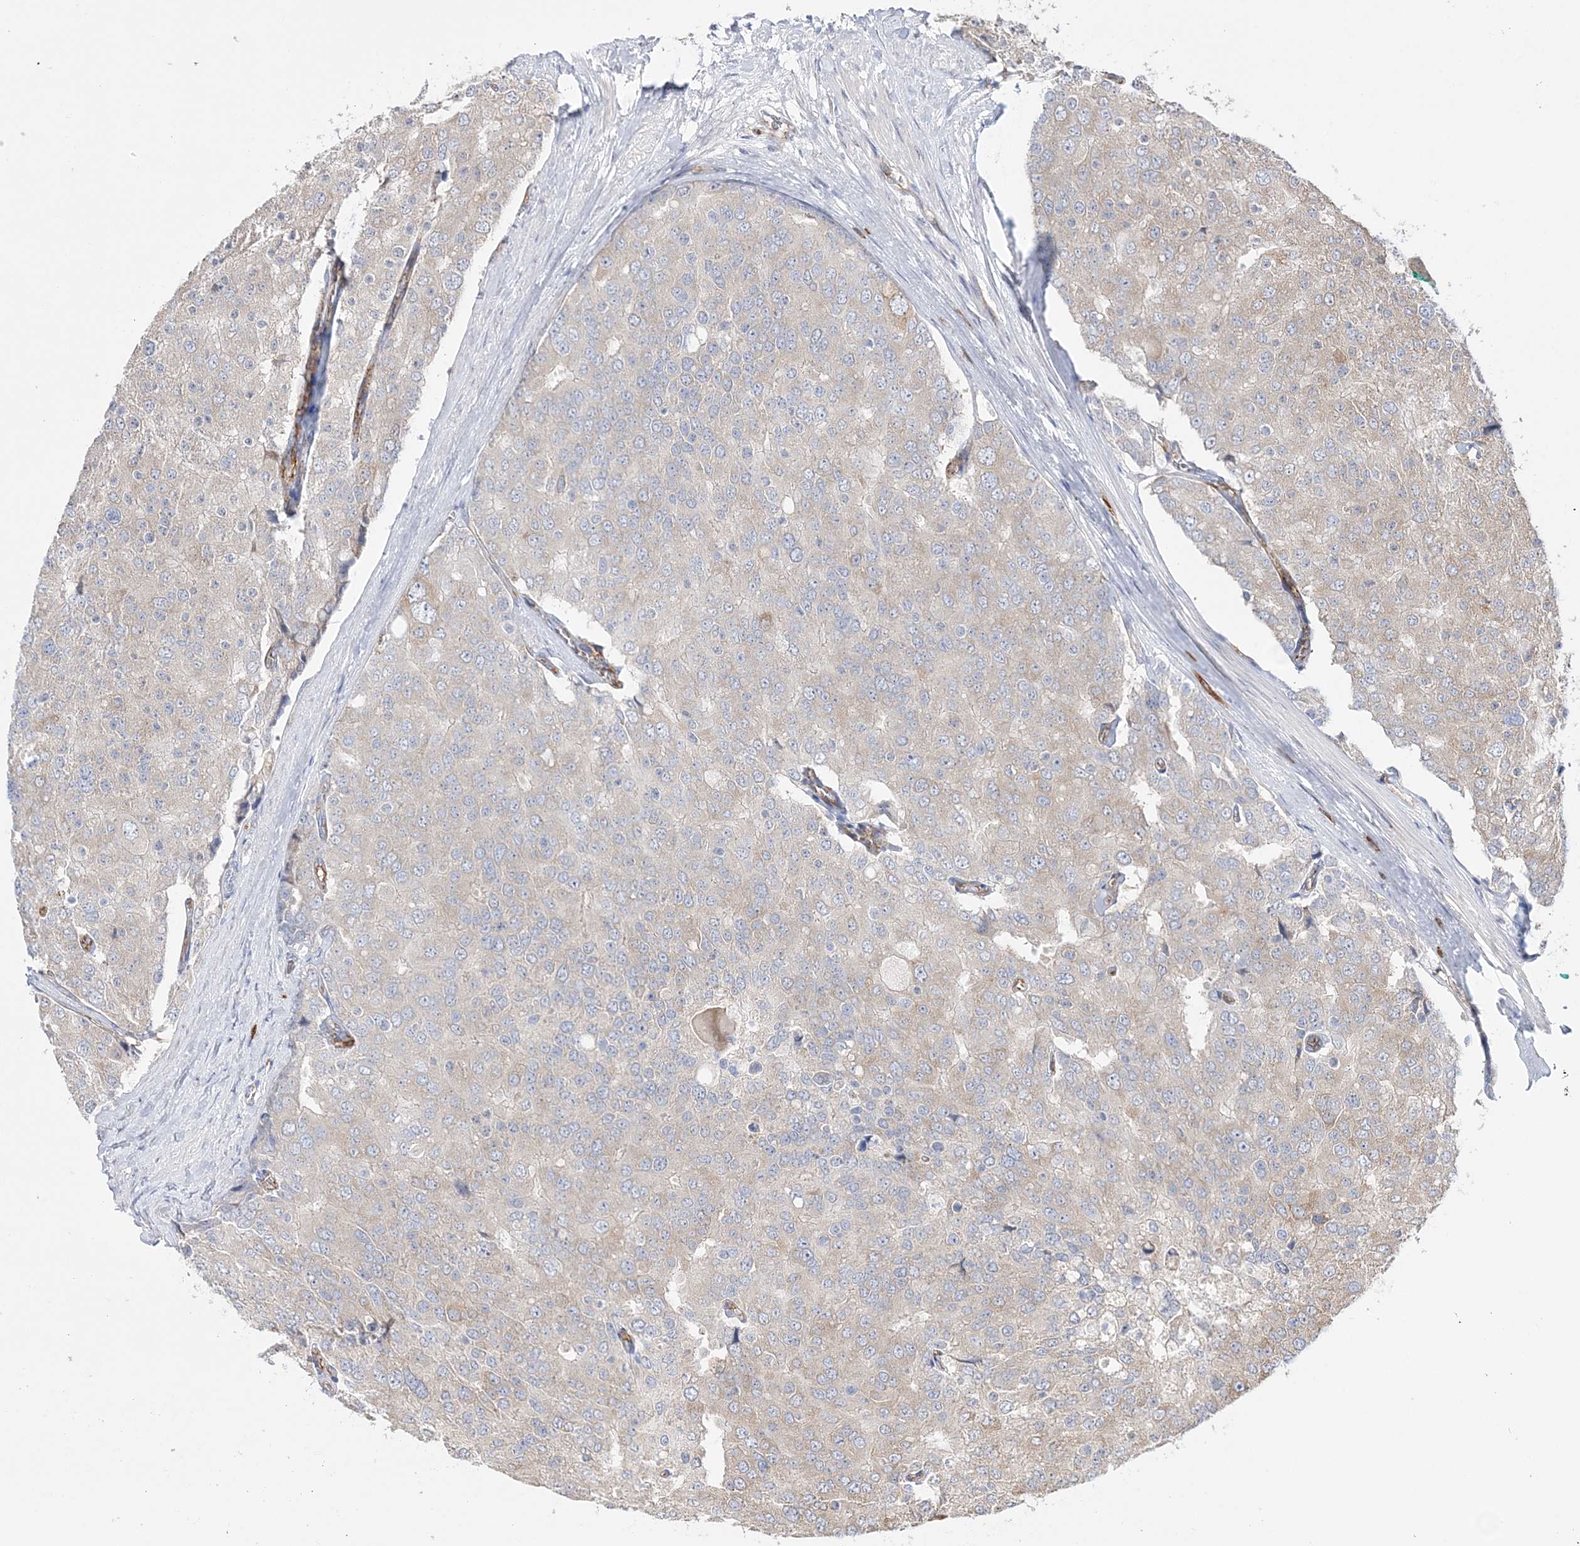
{"staining": {"intensity": "negative", "quantity": "none", "location": "none"}, "tissue": "prostate cancer", "cell_type": "Tumor cells", "image_type": "cancer", "snomed": [{"axis": "morphology", "description": "Adenocarcinoma, High grade"}, {"axis": "topography", "description": "Prostate"}], "caption": "A histopathology image of human prostate adenocarcinoma (high-grade) is negative for staining in tumor cells.", "gene": "FARSB", "patient": {"sex": "male", "age": 50}}